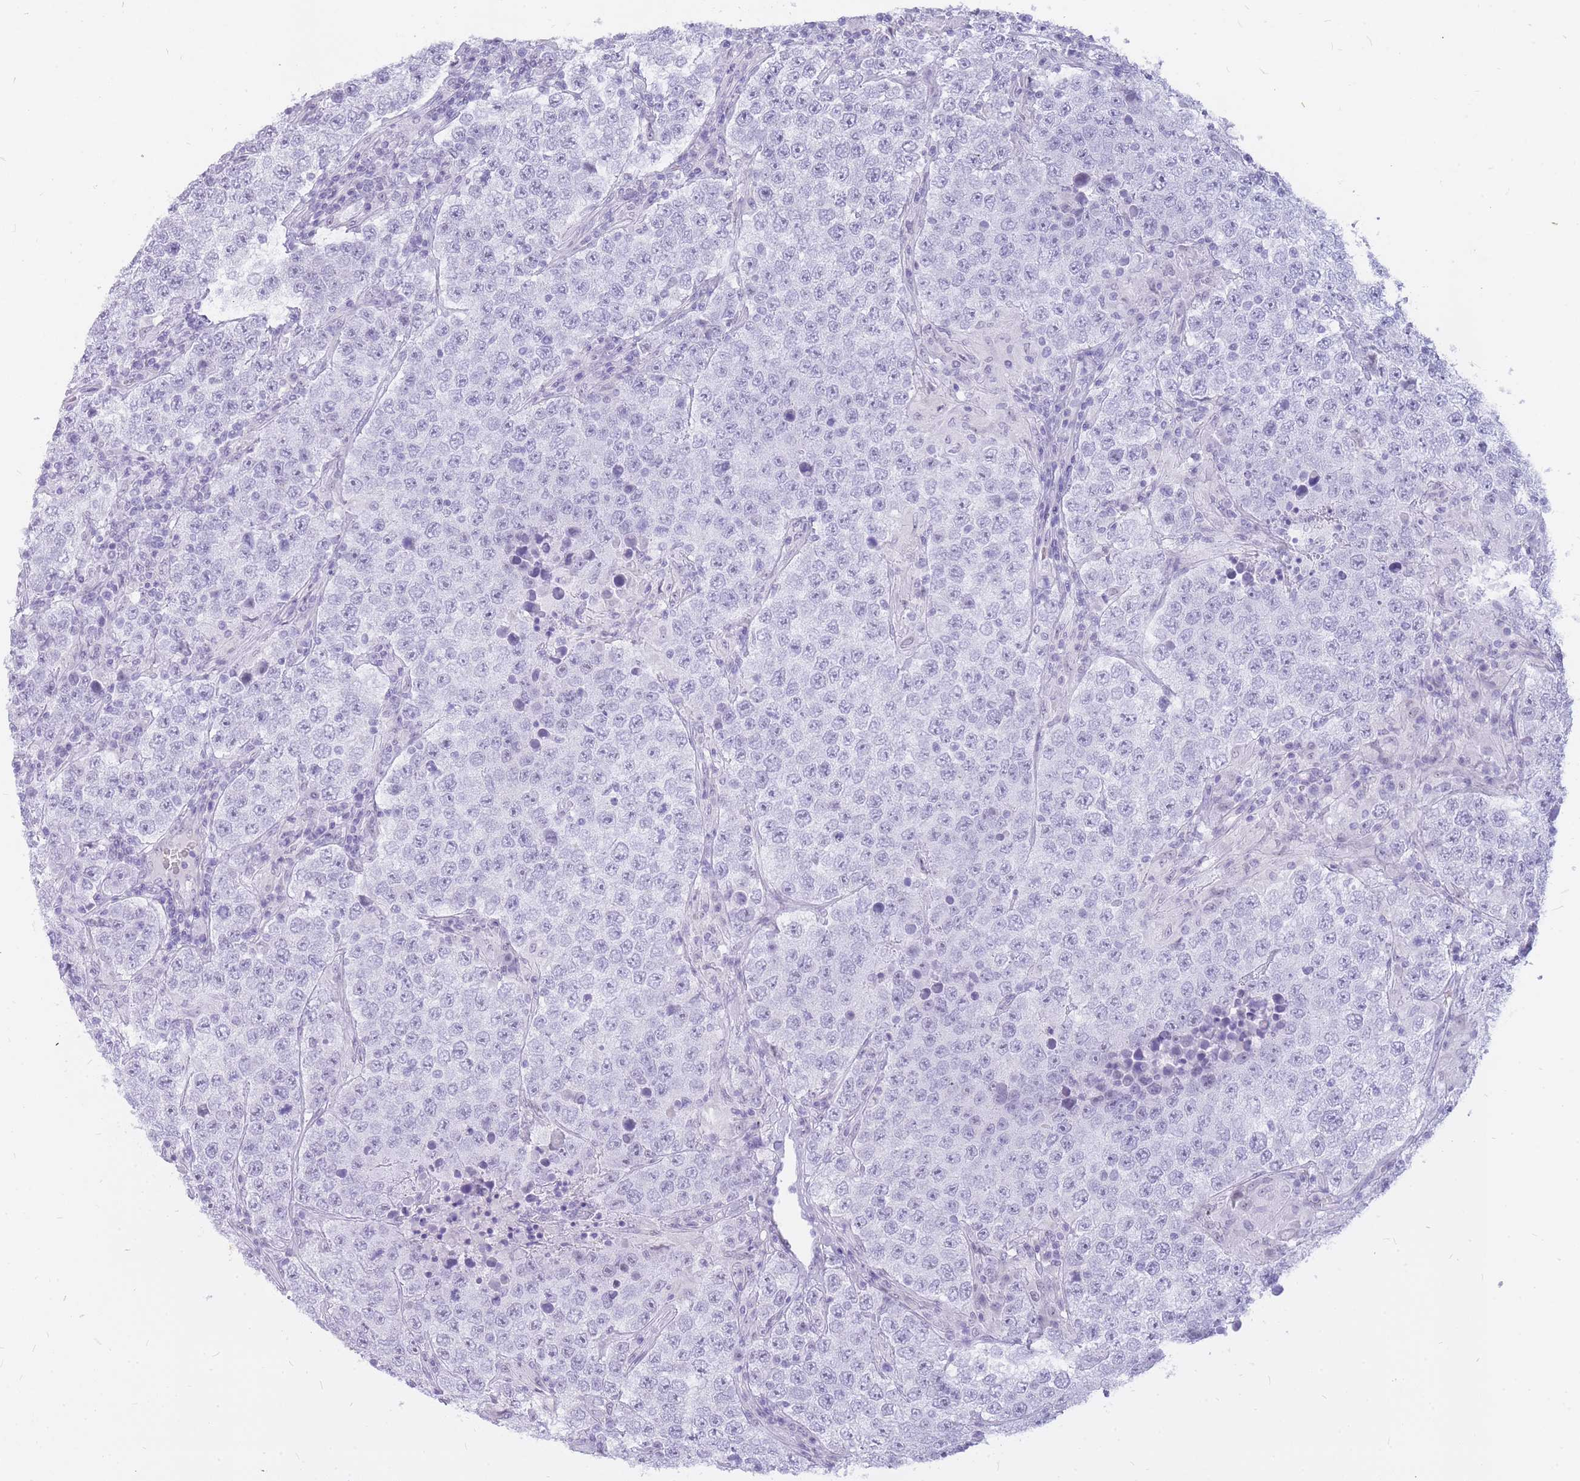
{"staining": {"intensity": "negative", "quantity": "none", "location": "none"}, "tissue": "testis cancer", "cell_type": "Tumor cells", "image_type": "cancer", "snomed": [{"axis": "morphology", "description": "Normal tissue, NOS"}, {"axis": "morphology", "description": "Urothelial carcinoma, High grade"}, {"axis": "morphology", "description": "Seminoma, NOS"}, {"axis": "morphology", "description": "Carcinoma, Embryonal, NOS"}, {"axis": "topography", "description": "Urinary bladder"}, {"axis": "topography", "description": "Testis"}], "caption": "Seminoma (testis) stained for a protein using IHC reveals no expression tumor cells.", "gene": "INS", "patient": {"sex": "male", "age": 41}}